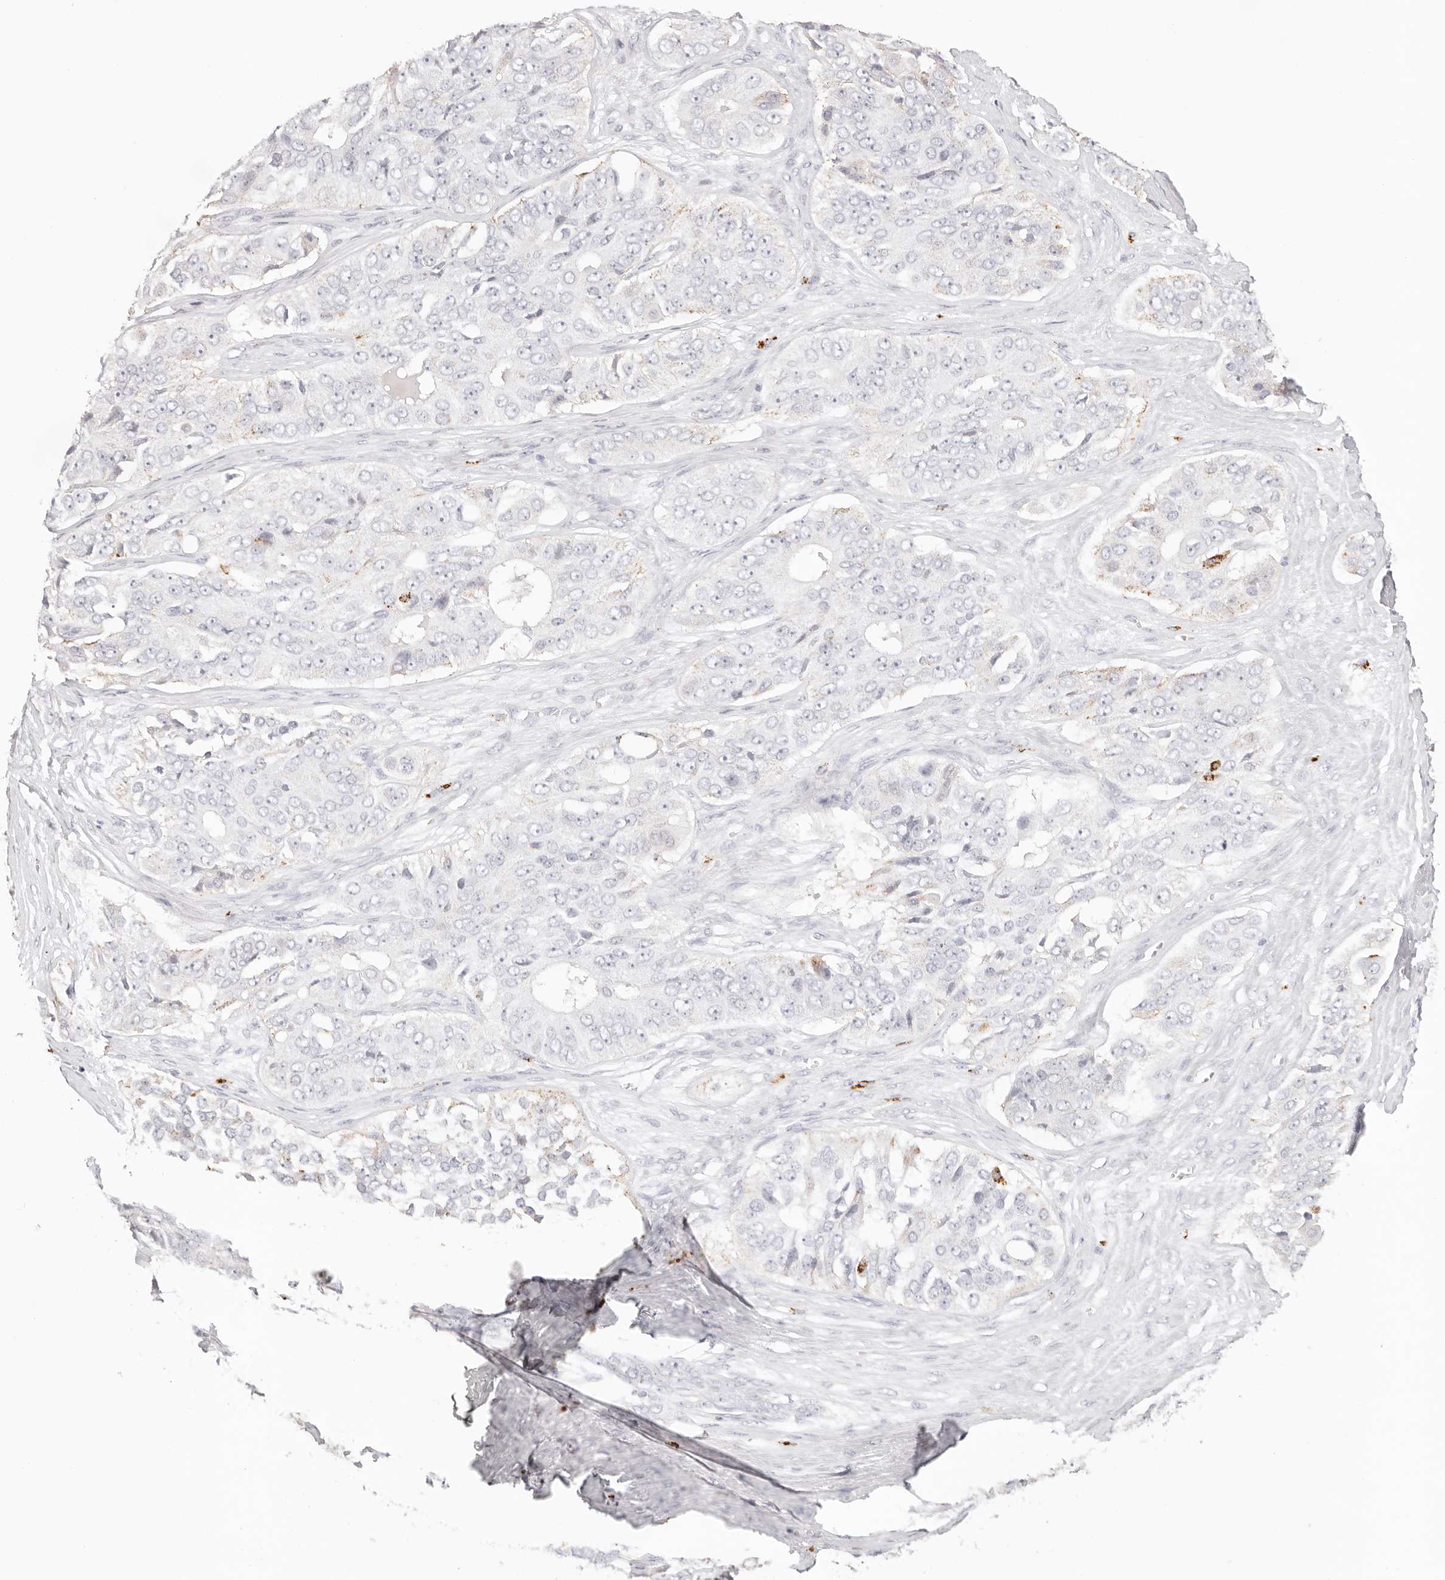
{"staining": {"intensity": "weak", "quantity": "<25%", "location": "cytoplasmic/membranous"}, "tissue": "ovarian cancer", "cell_type": "Tumor cells", "image_type": "cancer", "snomed": [{"axis": "morphology", "description": "Carcinoma, endometroid"}, {"axis": "topography", "description": "Ovary"}], "caption": "There is no significant positivity in tumor cells of endometroid carcinoma (ovarian). The staining was performed using DAB to visualize the protein expression in brown, while the nuclei were stained in blue with hematoxylin (Magnification: 20x).", "gene": "STKLD1", "patient": {"sex": "female", "age": 51}}